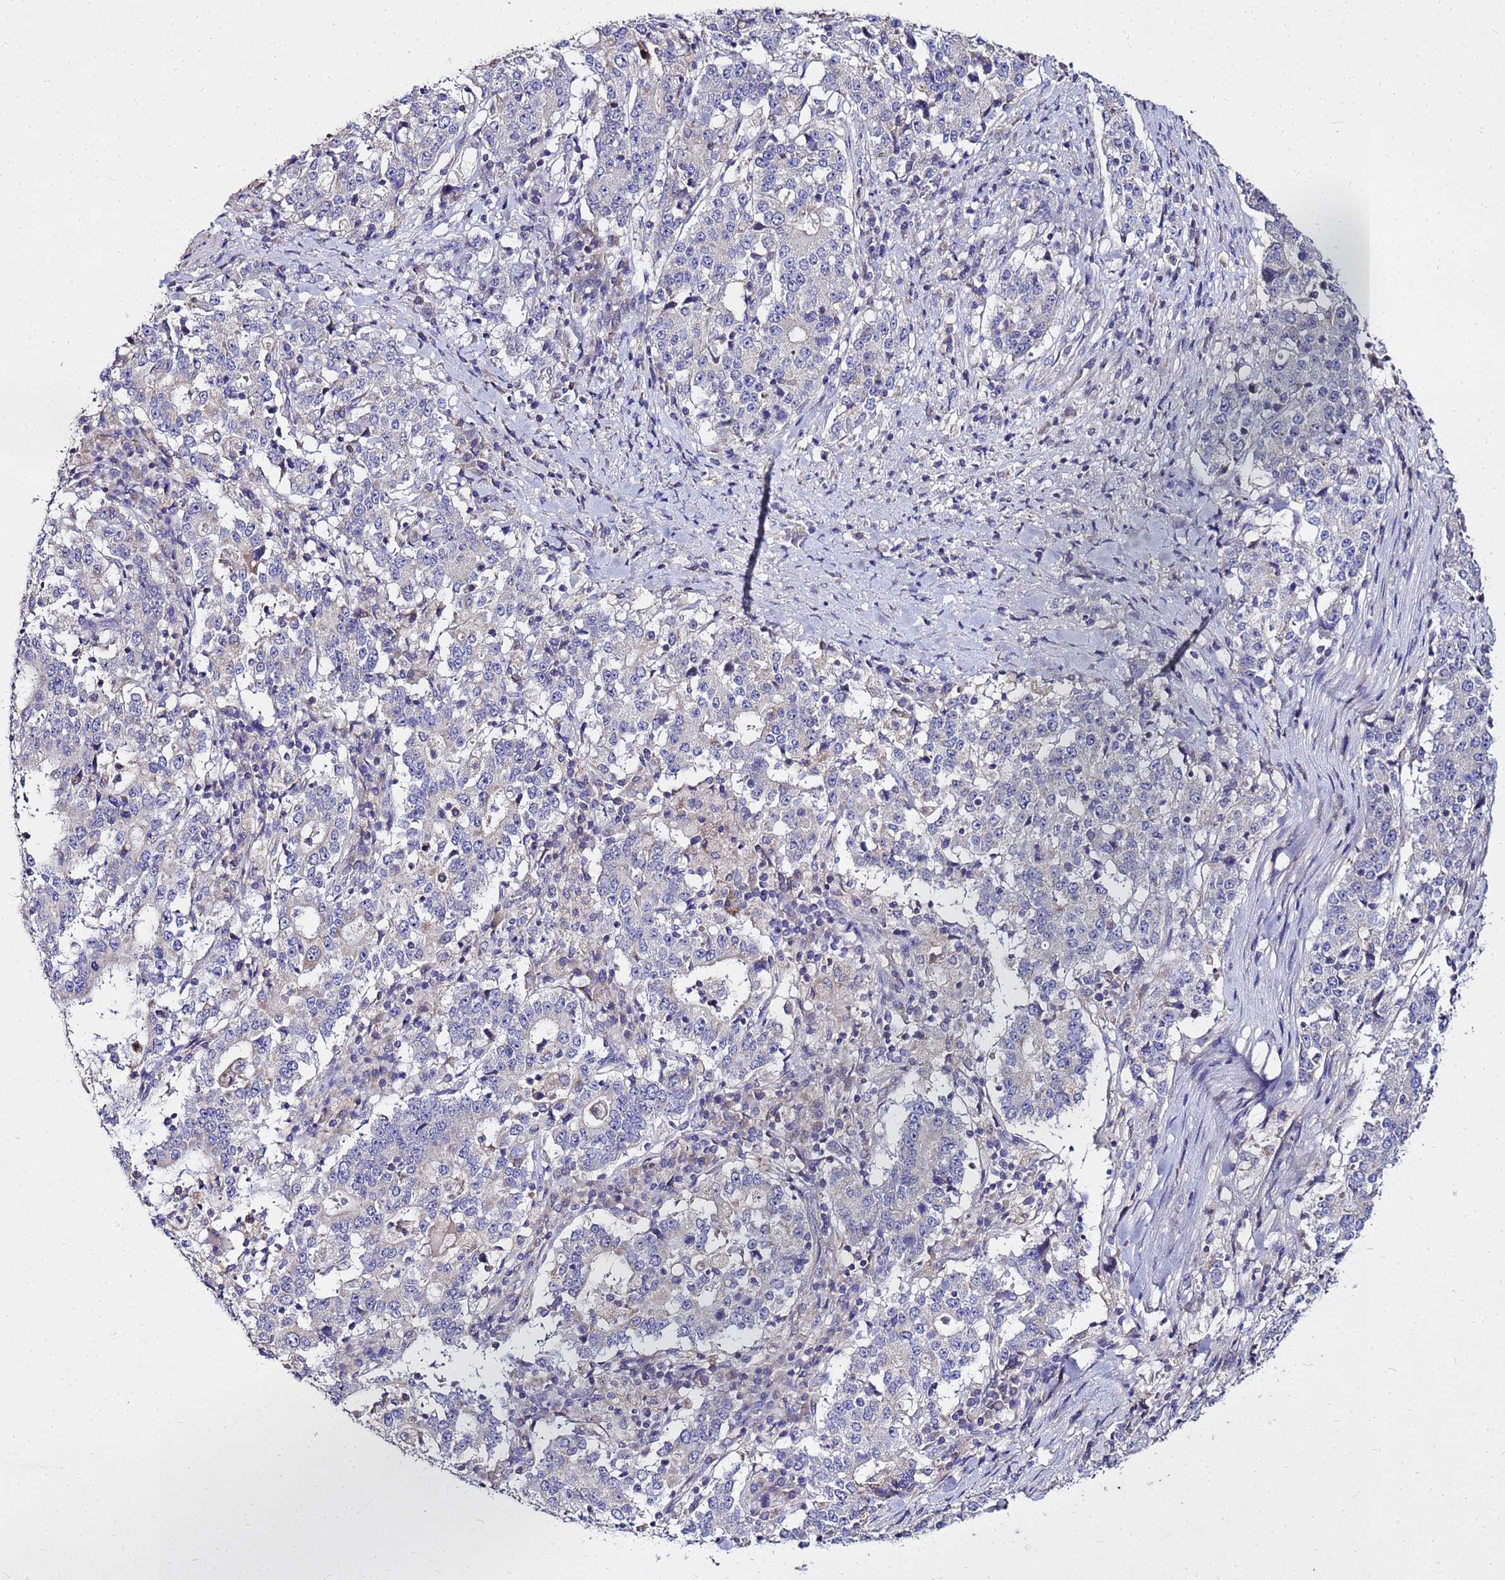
{"staining": {"intensity": "negative", "quantity": "none", "location": "none"}, "tissue": "stomach cancer", "cell_type": "Tumor cells", "image_type": "cancer", "snomed": [{"axis": "morphology", "description": "Adenocarcinoma, NOS"}, {"axis": "topography", "description": "Stomach"}], "caption": "Stomach adenocarcinoma was stained to show a protein in brown. There is no significant positivity in tumor cells.", "gene": "COX14", "patient": {"sex": "male", "age": 59}}